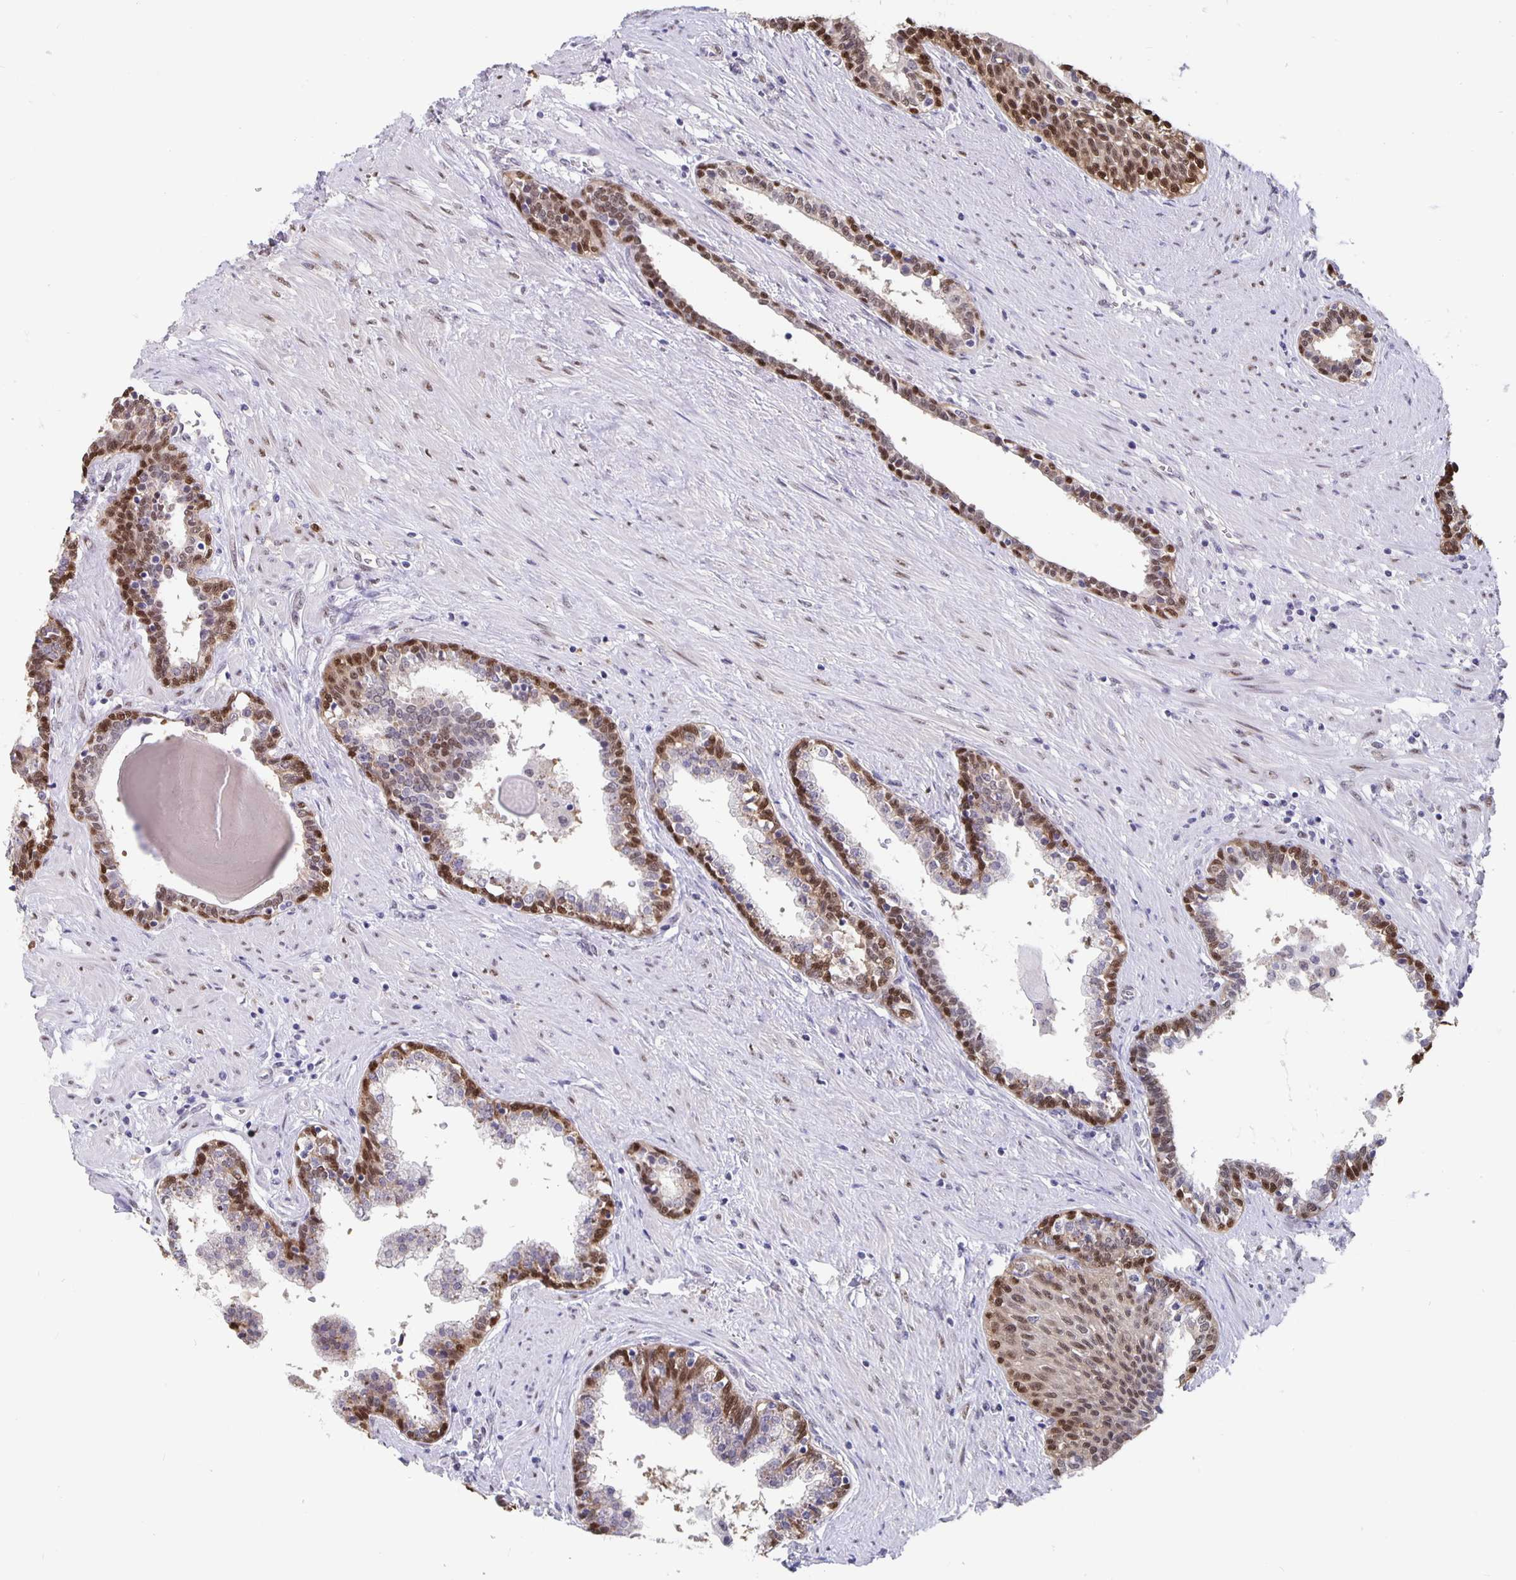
{"staining": {"intensity": "moderate", "quantity": "<25%", "location": "nuclear"}, "tissue": "prostate", "cell_type": "Glandular cells", "image_type": "normal", "snomed": [{"axis": "morphology", "description": "Normal tissue, NOS"}, {"axis": "topography", "description": "Prostate"}], "caption": "DAB immunohistochemical staining of unremarkable prostate reveals moderate nuclear protein positivity in approximately <25% of glandular cells.", "gene": "ZNF691", "patient": {"sex": "male", "age": 55}}